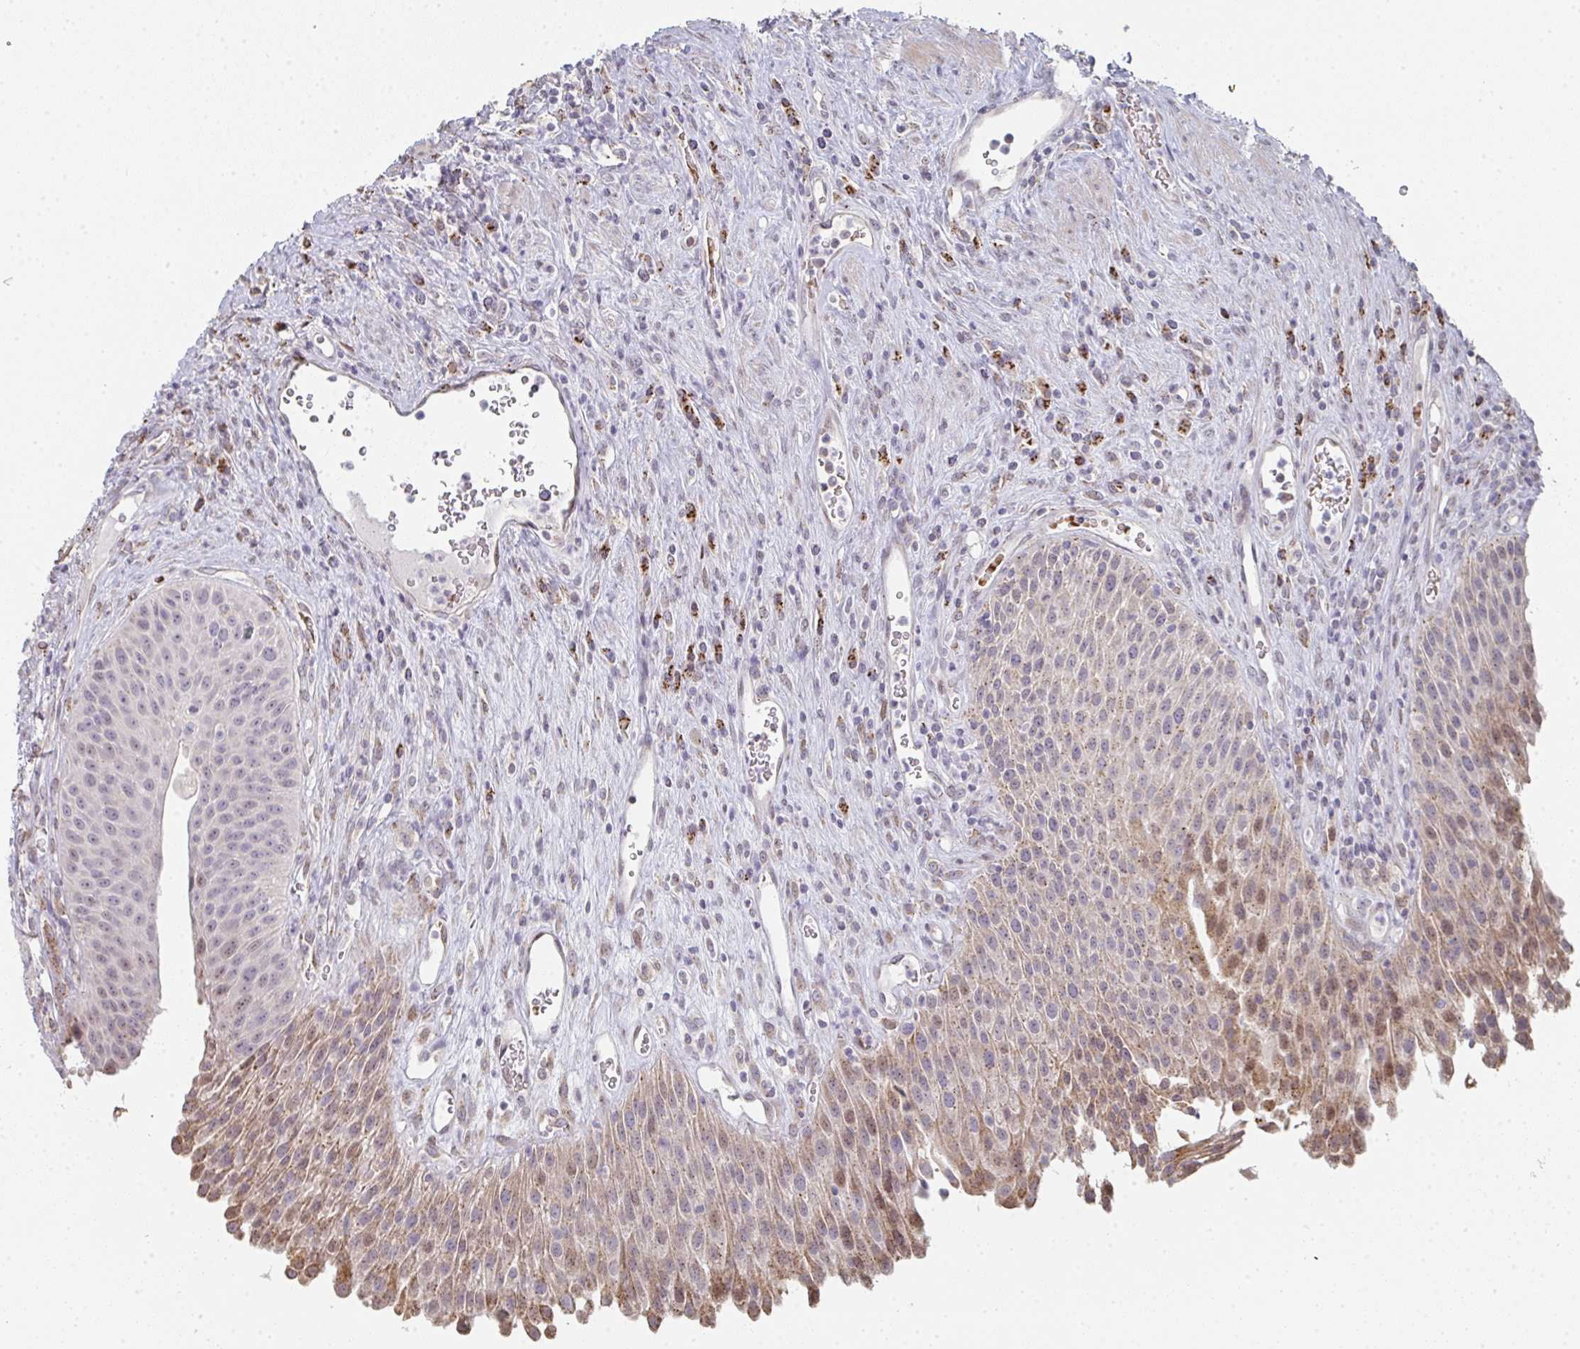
{"staining": {"intensity": "strong", "quantity": ">75%", "location": "cytoplasmic/membranous"}, "tissue": "urinary bladder", "cell_type": "Urothelial cells", "image_type": "normal", "snomed": [{"axis": "morphology", "description": "Normal tissue, NOS"}, {"axis": "topography", "description": "Urinary bladder"}], "caption": "Immunohistochemical staining of benign urinary bladder exhibits >75% levels of strong cytoplasmic/membranous protein positivity in approximately >75% of urothelial cells. Nuclei are stained in blue.", "gene": "ZNF526", "patient": {"sex": "female", "age": 56}}